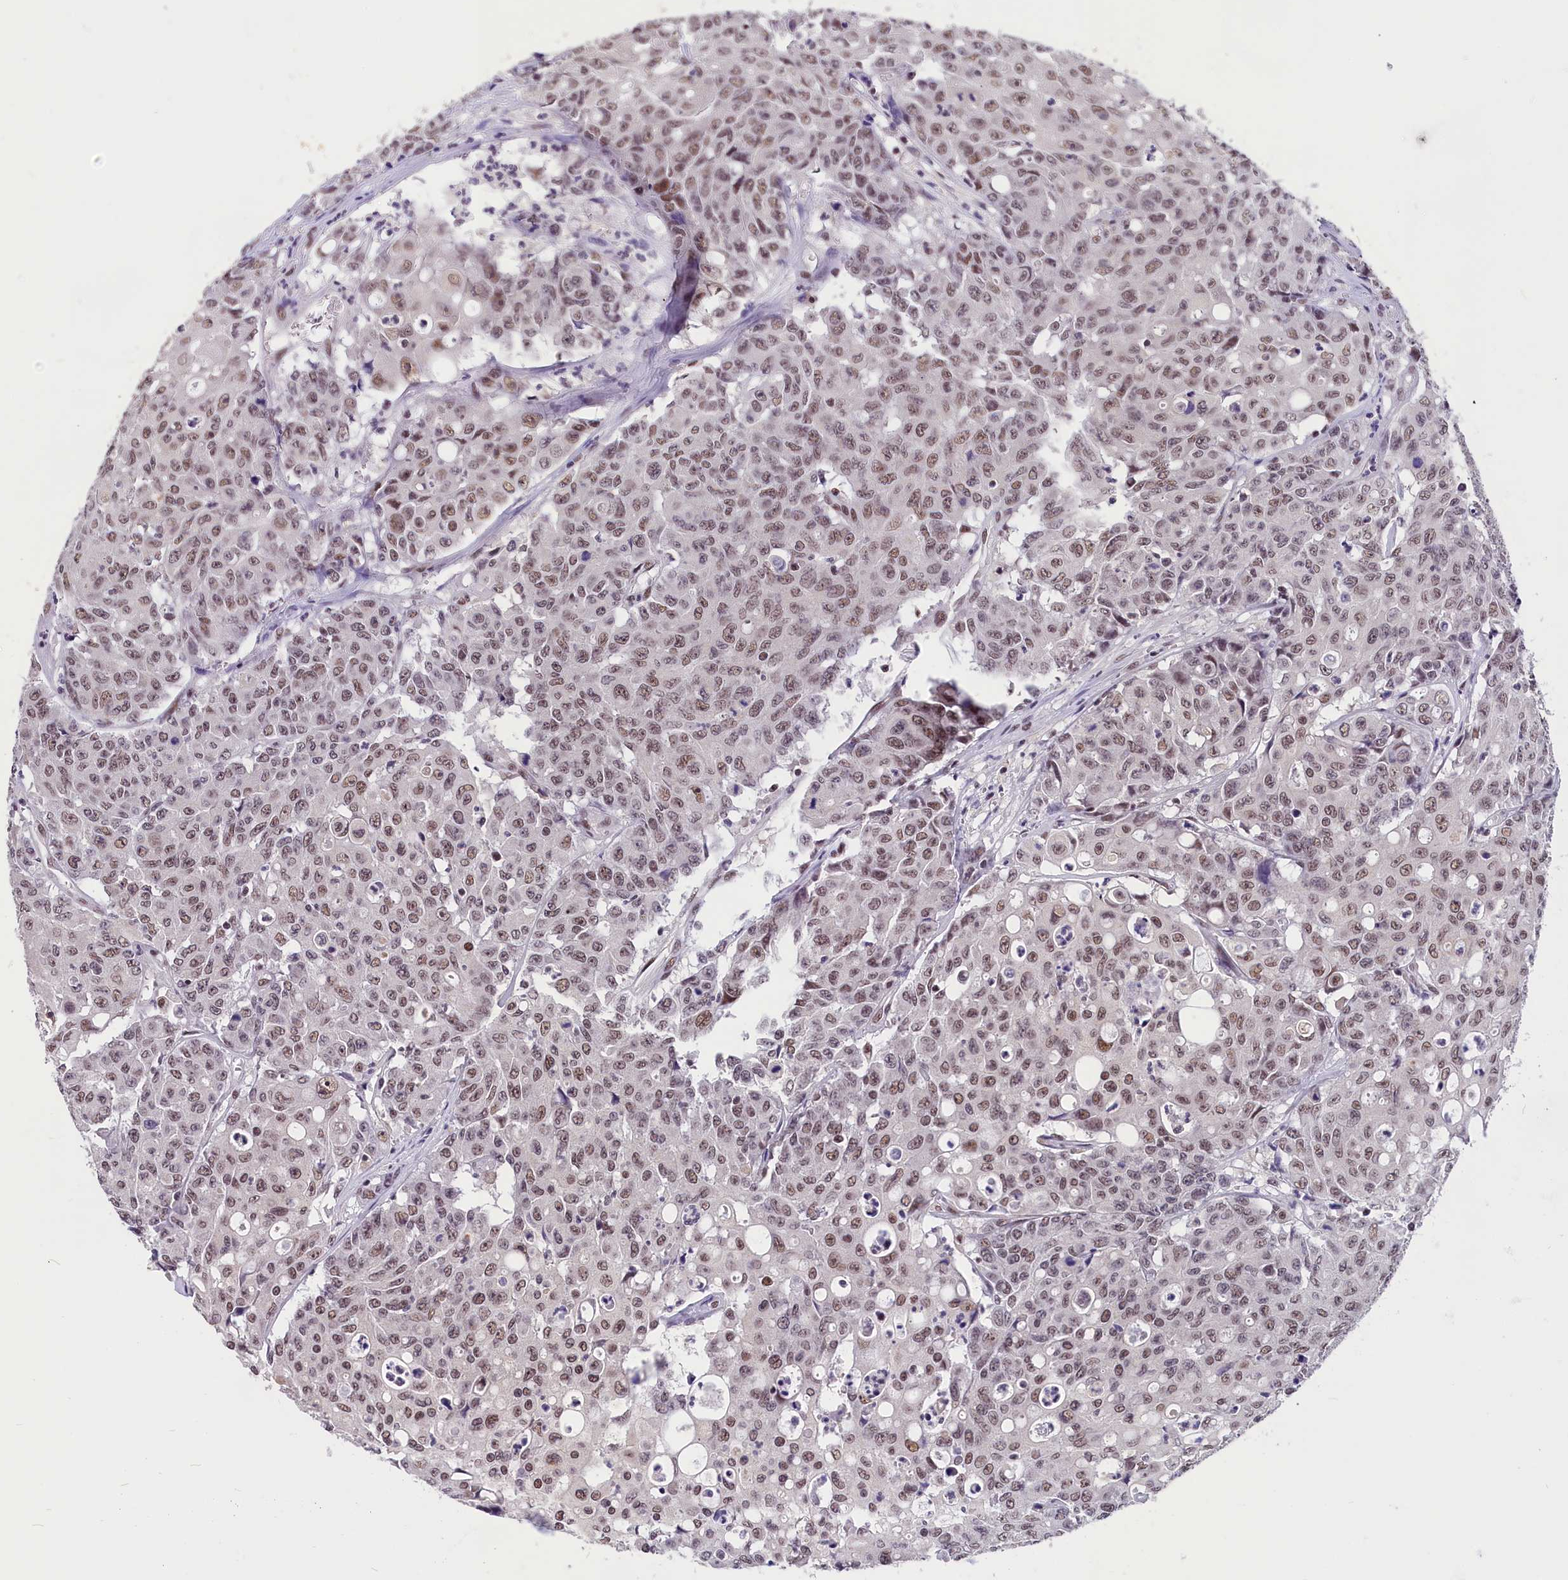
{"staining": {"intensity": "moderate", "quantity": "25%-75%", "location": "nuclear"}, "tissue": "colorectal cancer", "cell_type": "Tumor cells", "image_type": "cancer", "snomed": [{"axis": "morphology", "description": "Adenocarcinoma, NOS"}, {"axis": "topography", "description": "Colon"}], "caption": "The histopathology image demonstrates staining of colorectal cancer (adenocarcinoma), revealing moderate nuclear protein positivity (brown color) within tumor cells.", "gene": "ZC3H4", "patient": {"sex": "male", "age": 51}}